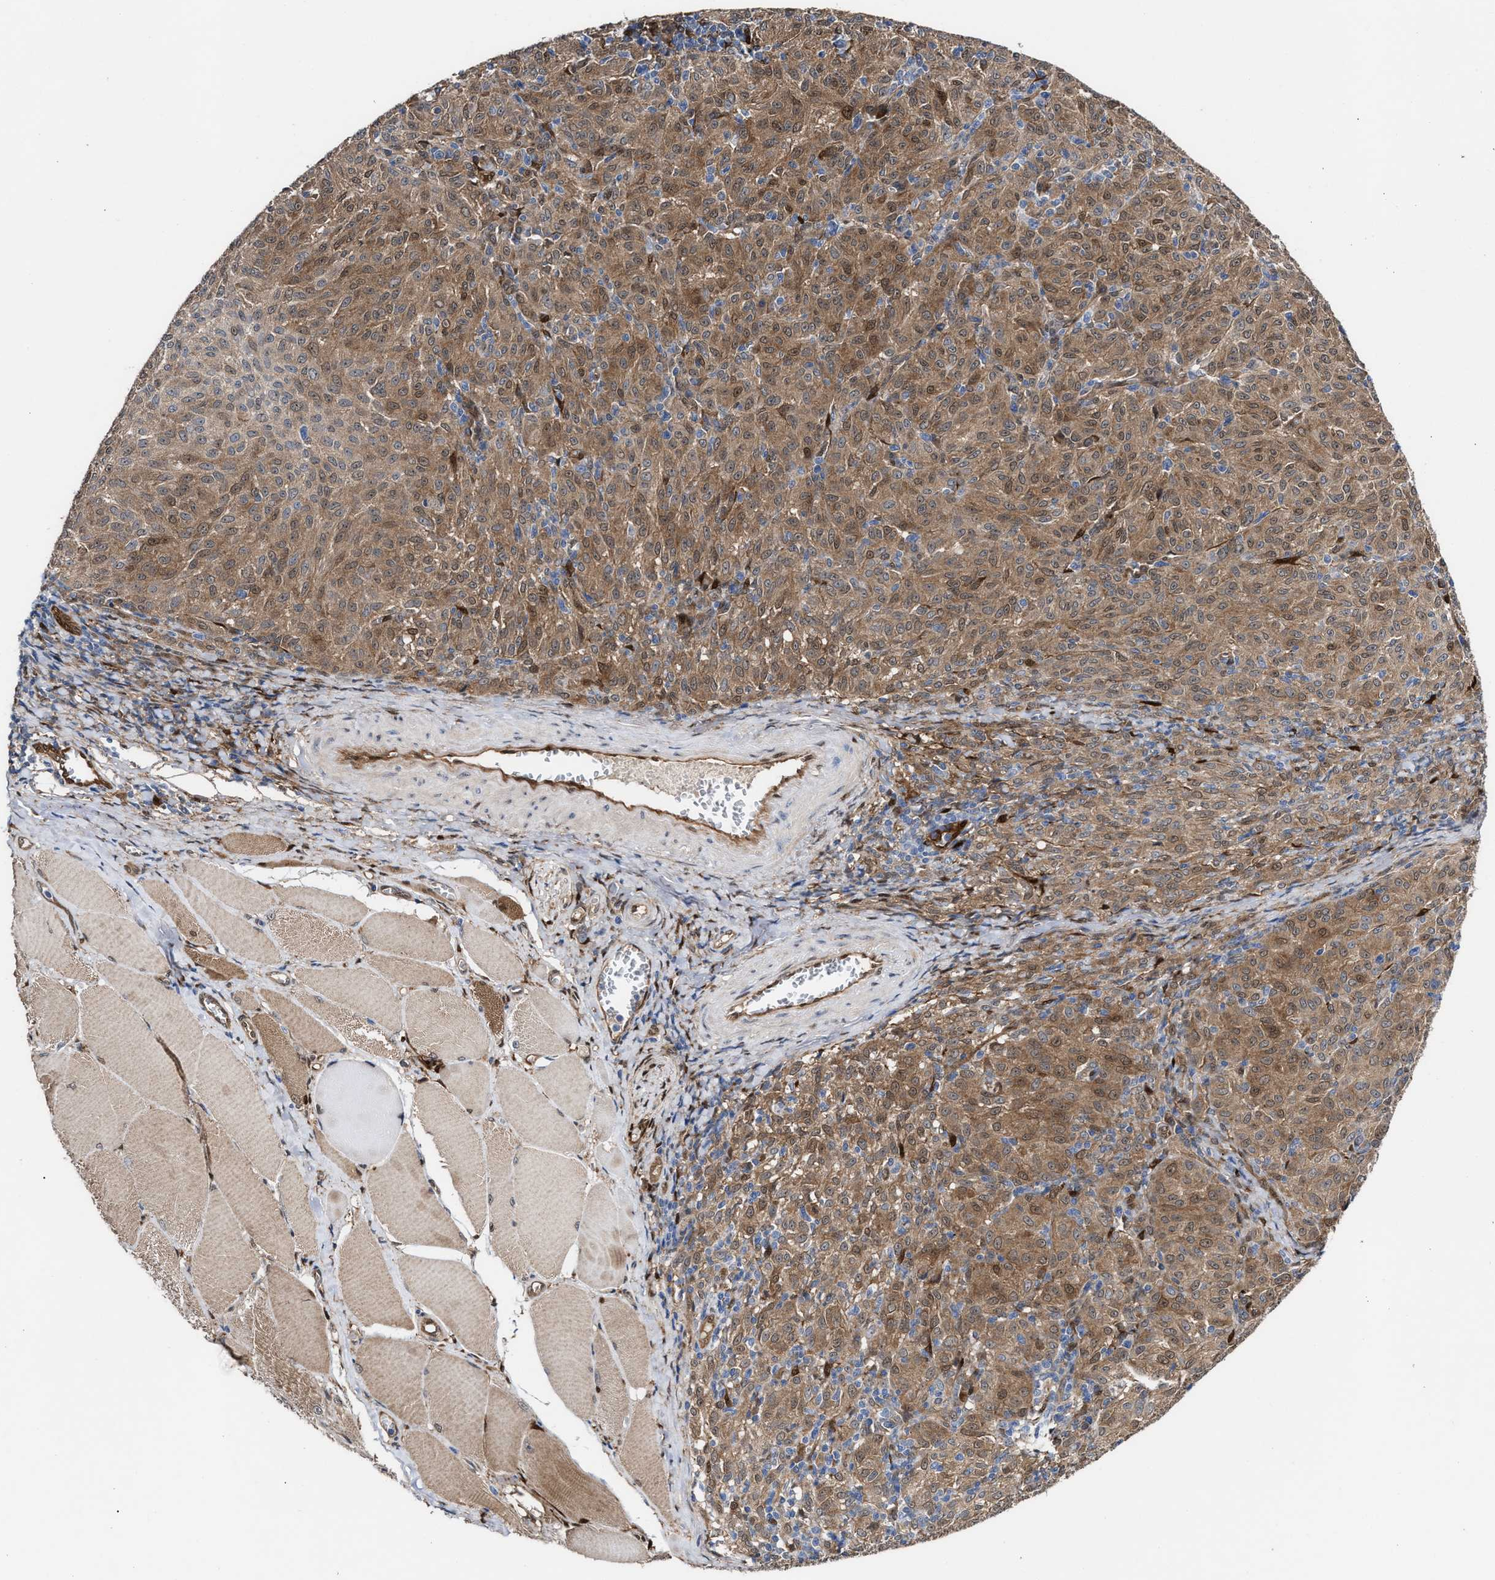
{"staining": {"intensity": "moderate", "quantity": ">75%", "location": "cytoplasmic/membranous,nuclear"}, "tissue": "melanoma", "cell_type": "Tumor cells", "image_type": "cancer", "snomed": [{"axis": "morphology", "description": "Malignant melanoma, NOS"}, {"axis": "topography", "description": "Skin"}], "caption": "Immunohistochemistry (IHC) histopathology image of melanoma stained for a protein (brown), which shows medium levels of moderate cytoplasmic/membranous and nuclear staining in approximately >75% of tumor cells.", "gene": "TP53I3", "patient": {"sex": "female", "age": 72}}